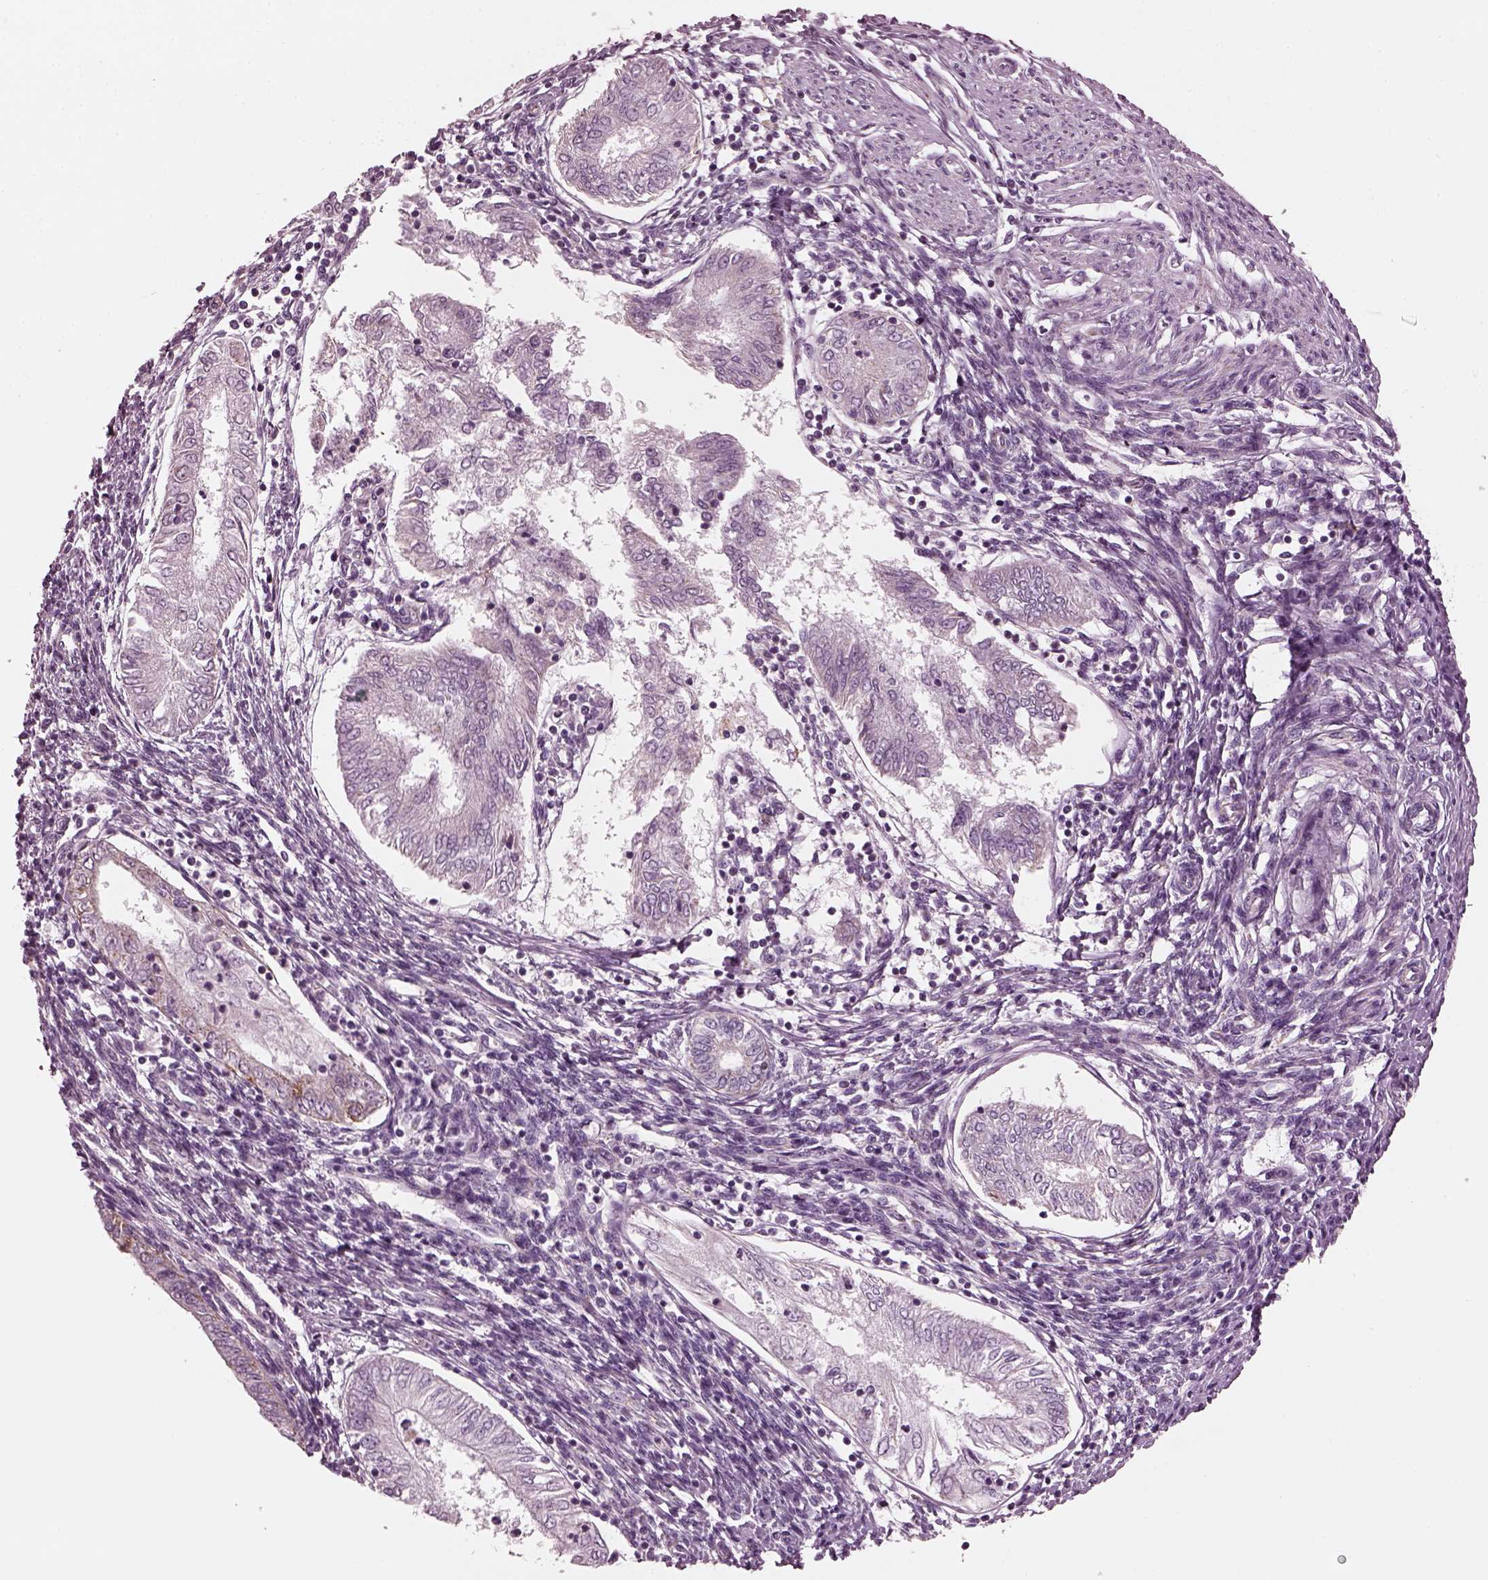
{"staining": {"intensity": "negative", "quantity": "none", "location": "none"}, "tissue": "endometrial cancer", "cell_type": "Tumor cells", "image_type": "cancer", "snomed": [{"axis": "morphology", "description": "Adenocarcinoma, NOS"}, {"axis": "topography", "description": "Endometrium"}], "caption": "Immunohistochemical staining of adenocarcinoma (endometrial) exhibits no significant staining in tumor cells.", "gene": "RIMS2", "patient": {"sex": "female", "age": 68}}